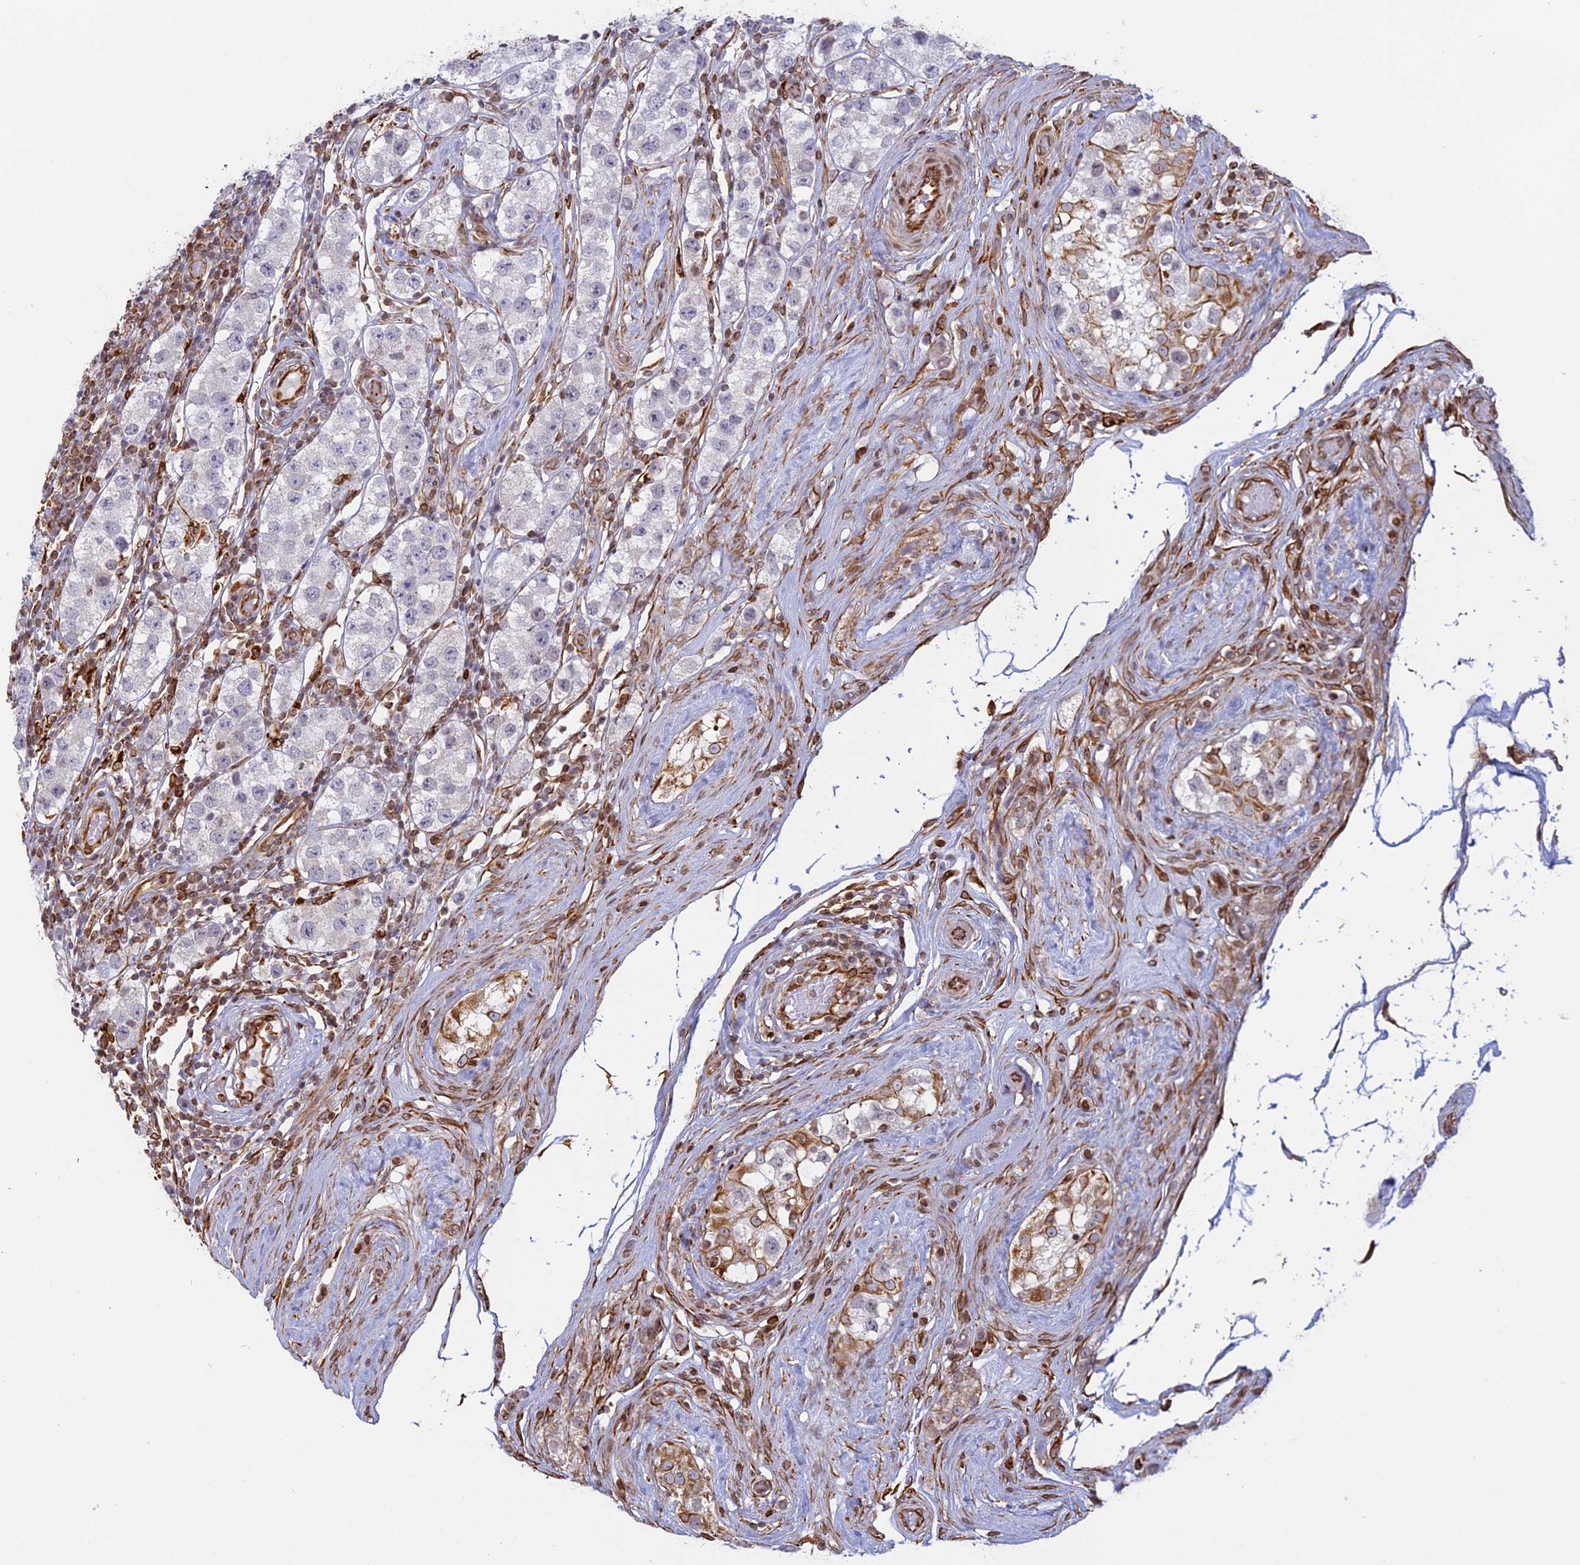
{"staining": {"intensity": "negative", "quantity": "none", "location": "none"}, "tissue": "testis cancer", "cell_type": "Tumor cells", "image_type": "cancer", "snomed": [{"axis": "morphology", "description": "Seminoma, NOS"}, {"axis": "topography", "description": "Testis"}], "caption": "Testis seminoma was stained to show a protein in brown. There is no significant positivity in tumor cells.", "gene": "APOBR", "patient": {"sex": "male", "age": 34}}